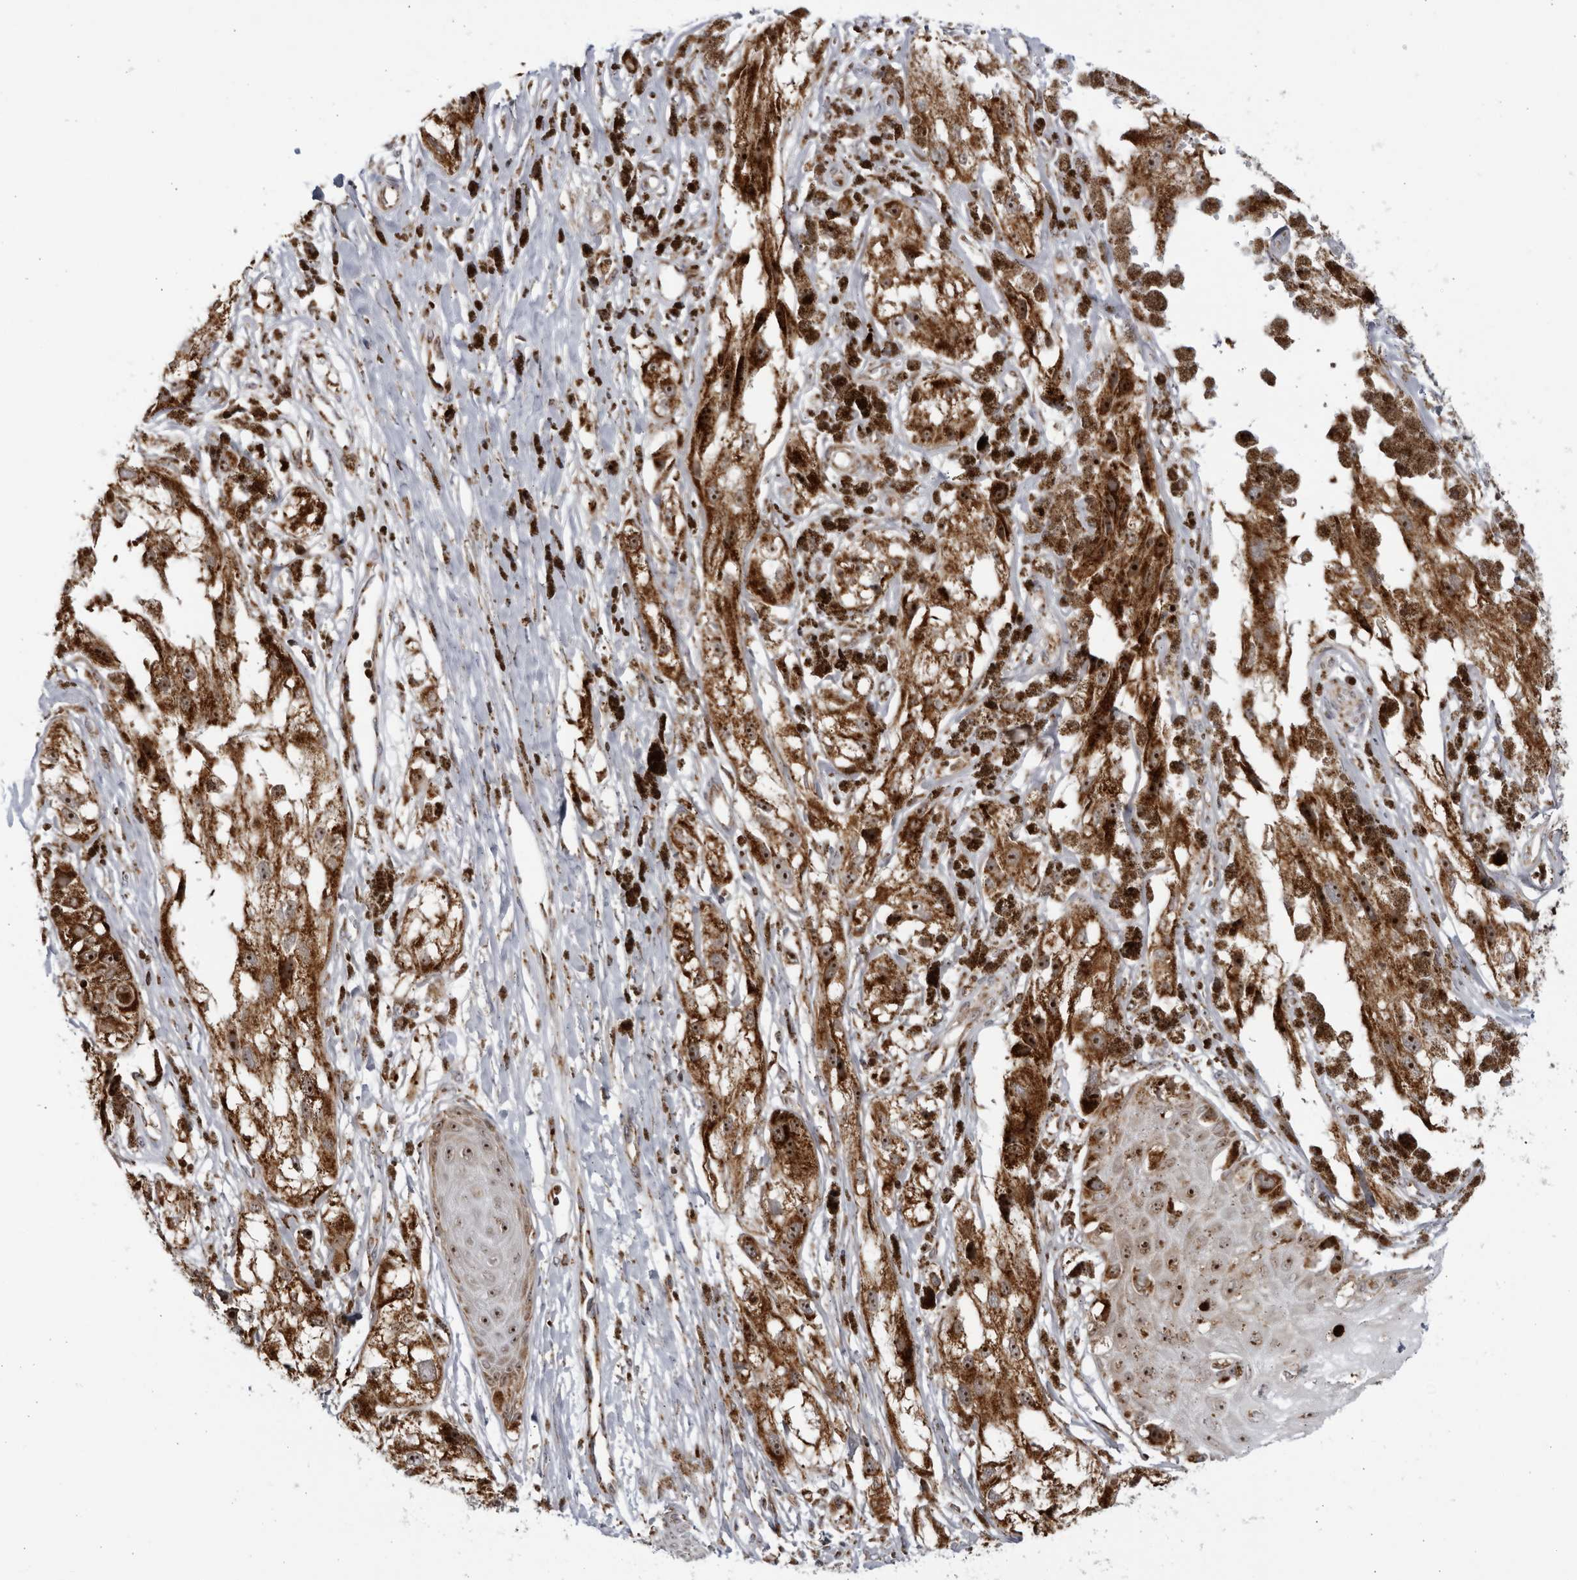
{"staining": {"intensity": "strong", "quantity": ">75%", "location": "cytoplasmic/membranous,nuclear"}, "tissue": "melanoma", "cell_type": "Tumor cells", "image_type": "cancer", "snomed": [{"axis": "morphology", "description": "Malignant melanoma, NOS"}, {"axis": "topography", "description": "Skin"}], "caption": "Immunohistochemical staining of melanoma demonstrates strong cytoplasmic/membranous and nuclear protein expression in approximately >75% of tumor cells.", "gene": "RBM34", "patient": {"sex": "male", "age": 88}}